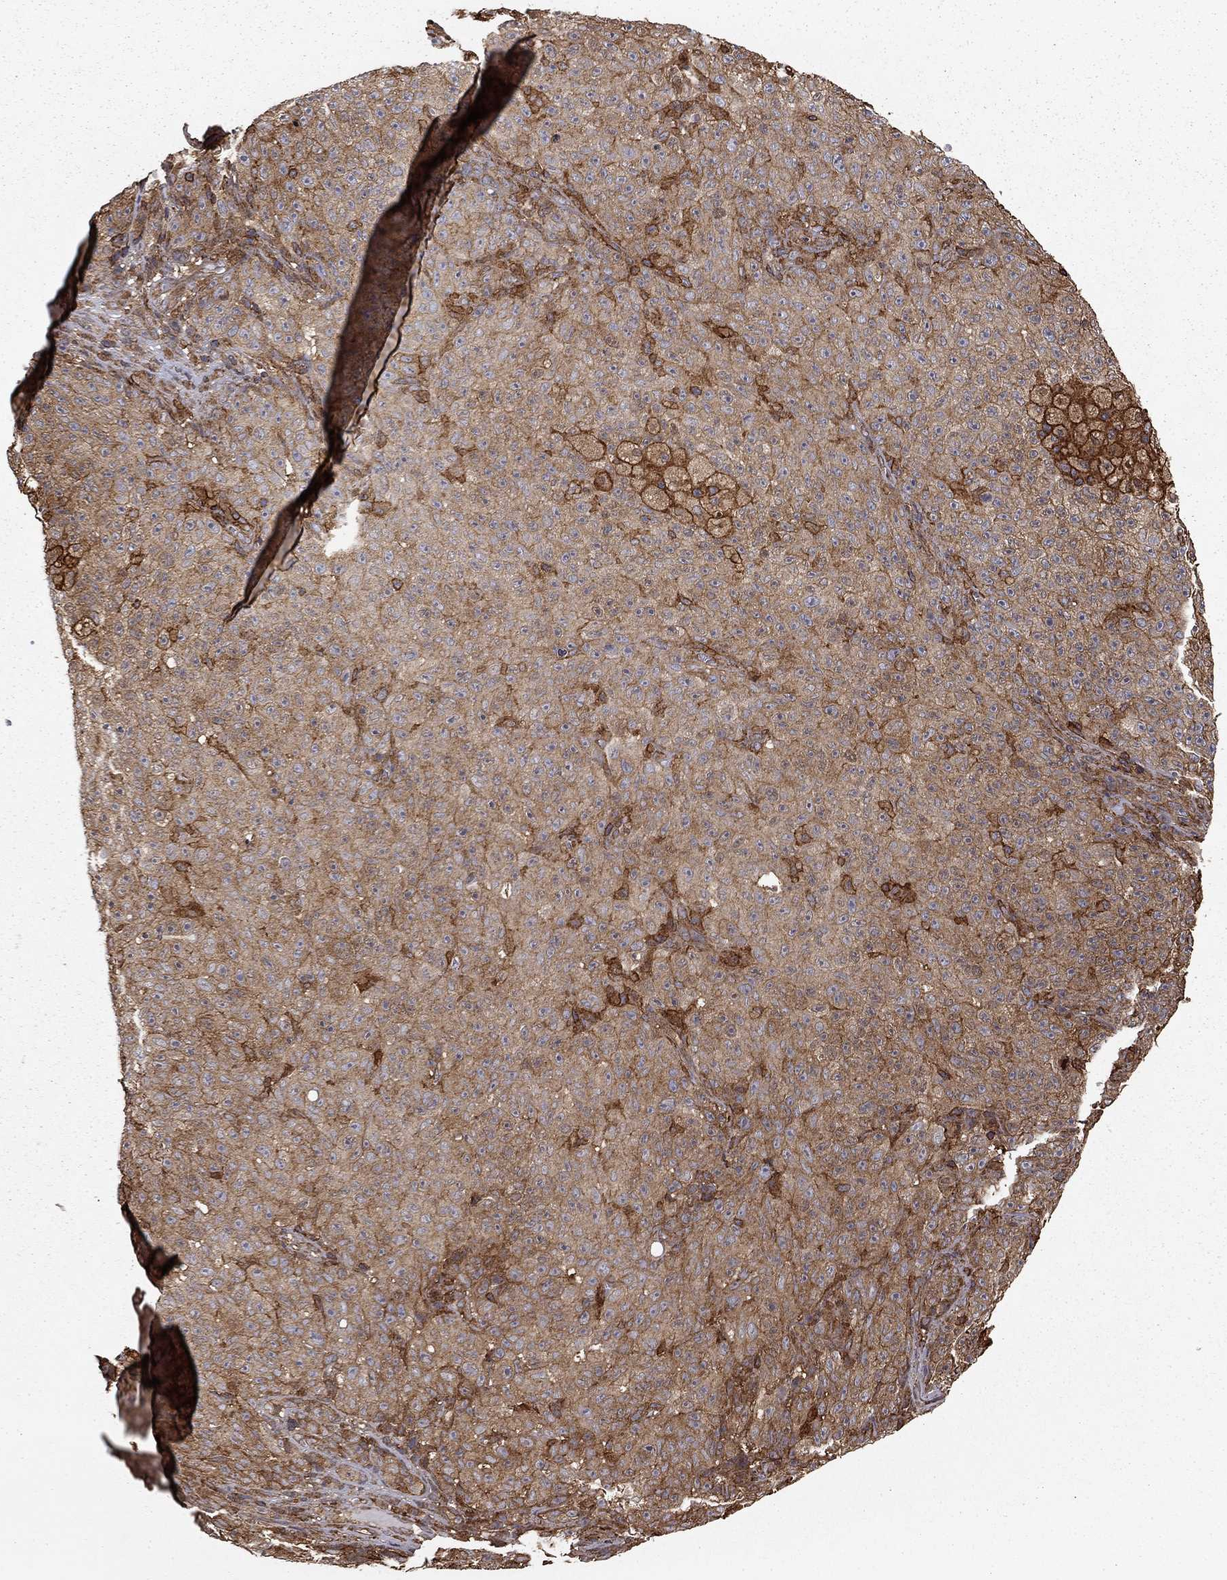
{"staining": {"intensity": "weak", "quantity": "25%-75%", "location": "cytoplasmic/membranous"}, "tissue": "melanoma", "cell_type": "Tumor cells", "image_type": "cancer", "snomed": [{"axis": "morphology", "description": "Malignant melanoma, NOS"}, {"axis": "topography", "description": "Skin"}], "caption": "Protein expression analysis of human malignant melanoma reveals weak cytoplasmic/membranous staining in about 25%-75% of tumor cells.", "gene": "HABP4", "patient": {"sex": "female", "age": 82}}